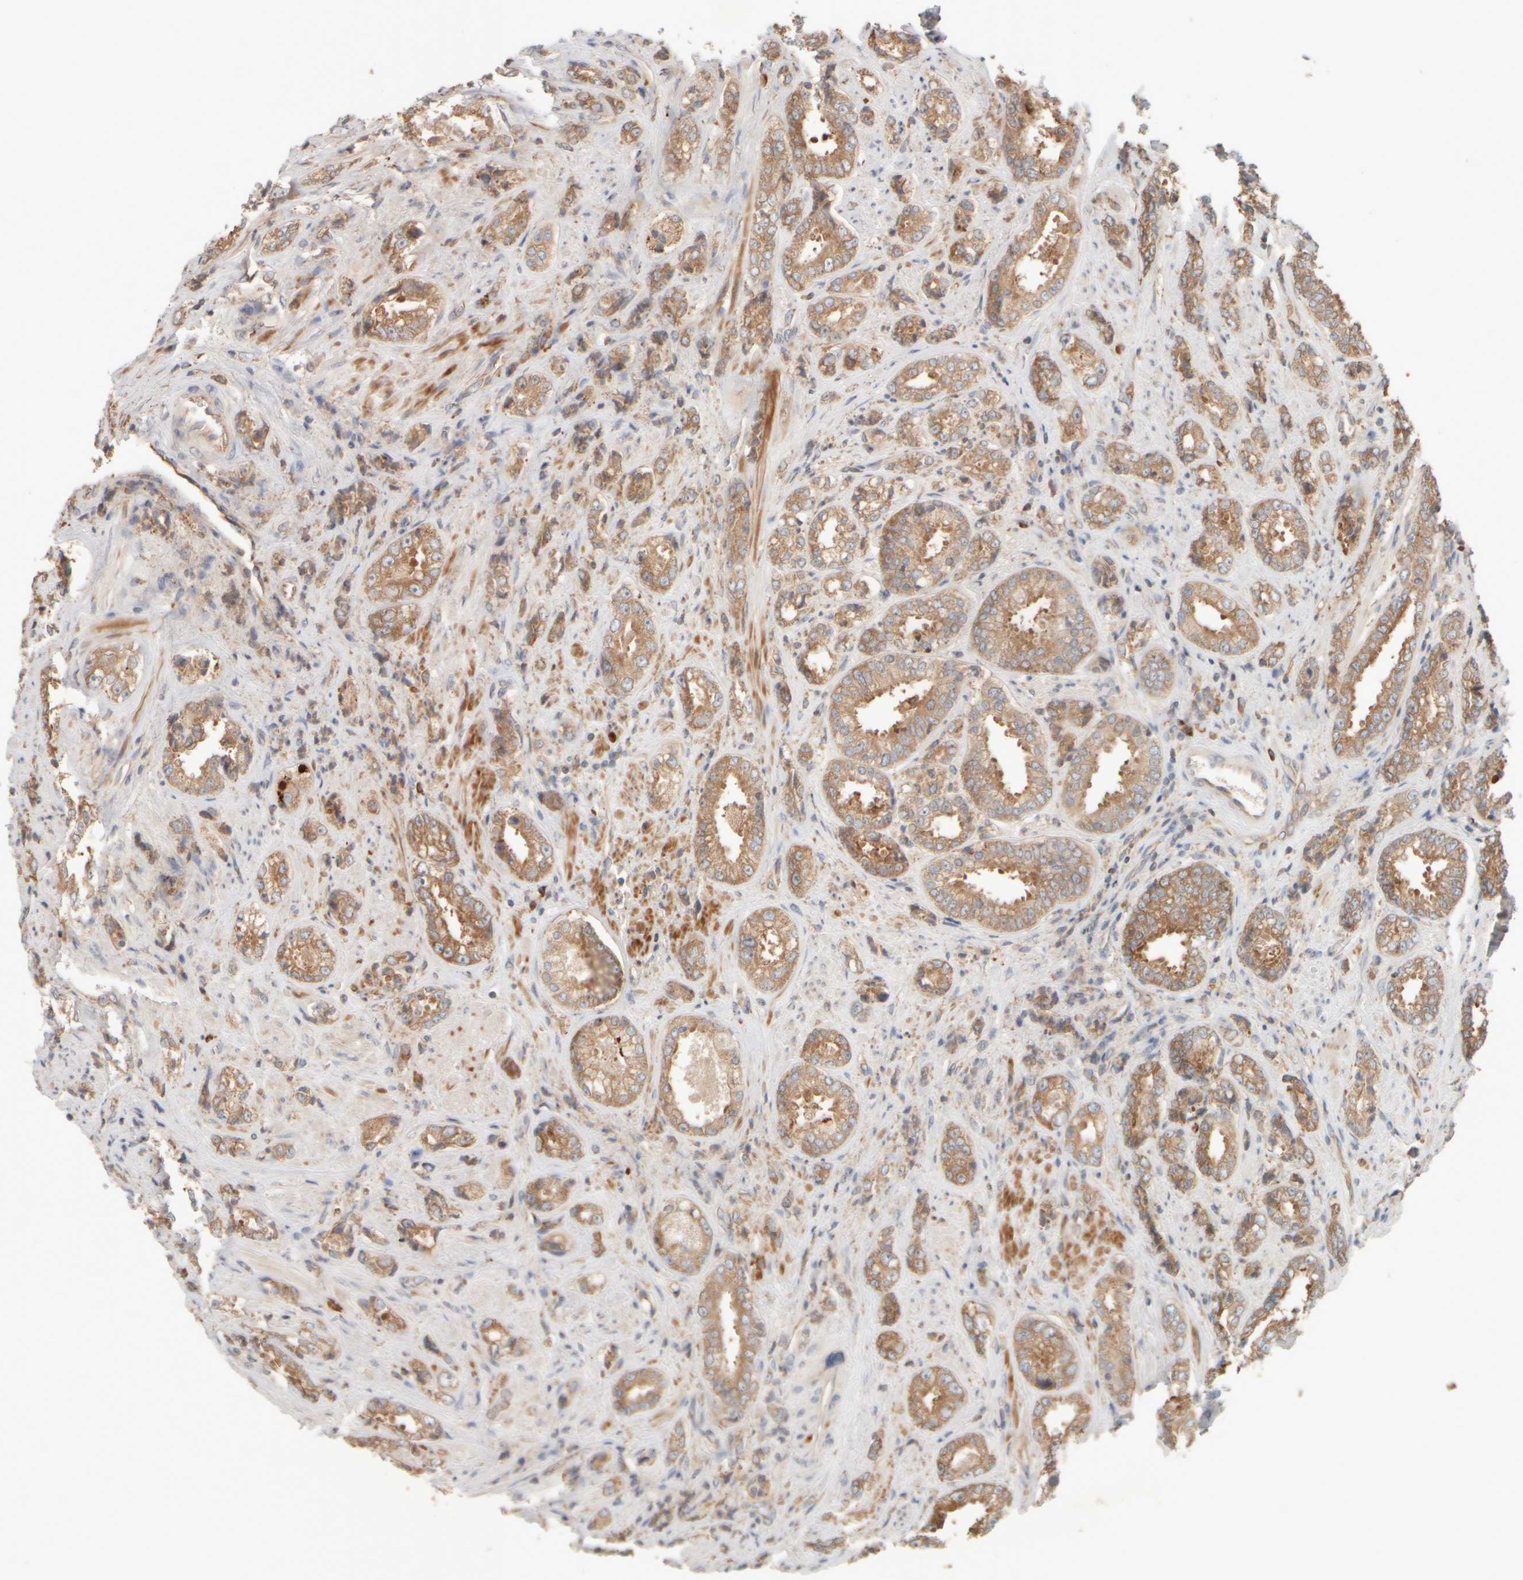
{"staining": {"intensity": "moderate", "quantity": ">75%", "location": "cytoplasmic/membranous"}, "tissue": "prostate cancer", "cell_type": "Tumor cells", "image_type": "cancer", "snomed": [{"axis": "morphology", "description": "Adenocarcinoma, High grade"}, {"axis": "topography", "description": "Prostate"}], "caption": "A brown stain shows moderate cytoplasmic/membranous staining of a protein in human prostate cancer (adenocarcinoma (high-grade)) tumor cells. (Brightfield microscopy of DAB IHC at high magnification).", "gene": "EIF2B3", "patient": {"sex": "male", "age": 61}}